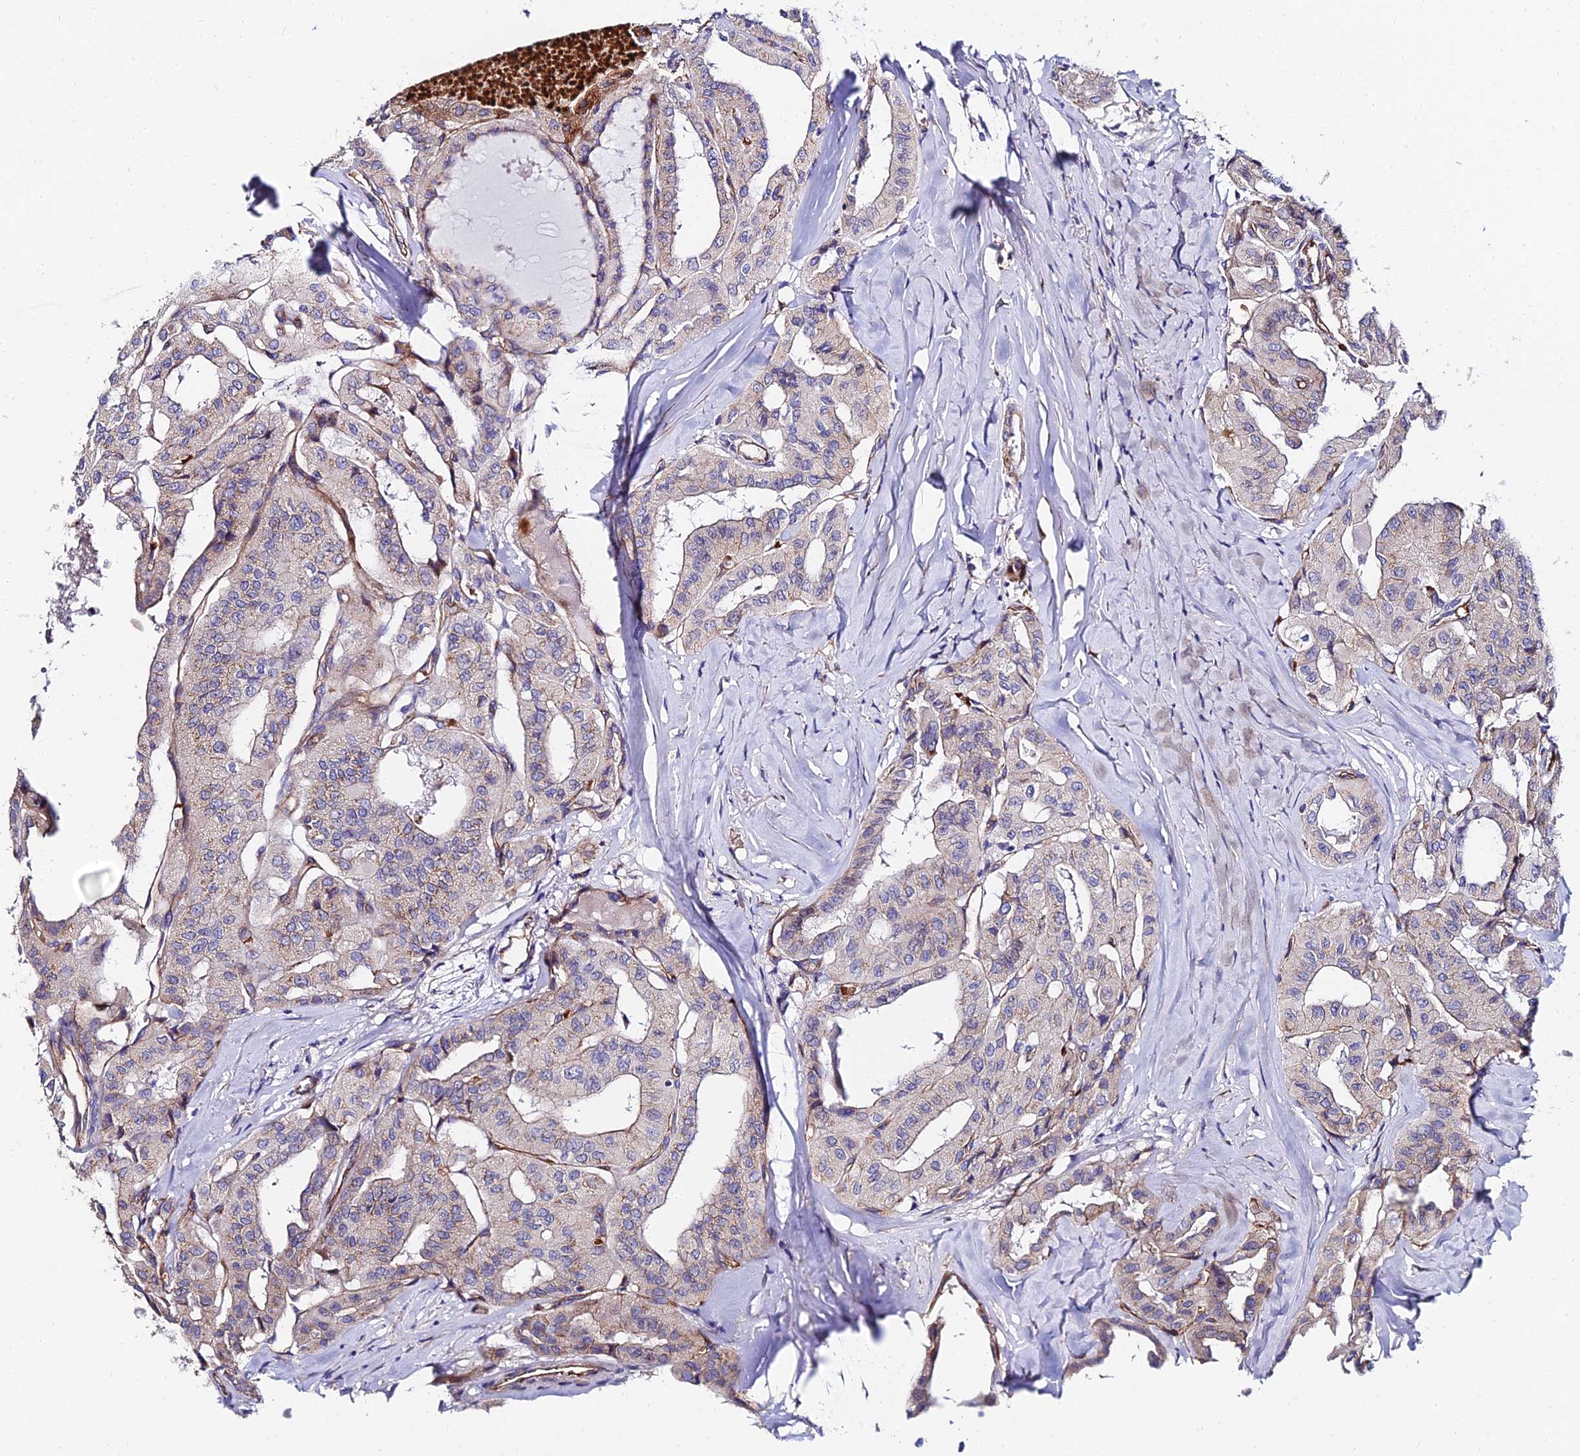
{"staining": {"intensity": "negative", "quantity": "none", "location": "none"}, "tissue": "thyroid cancer", "cell_type": "Tumor cells", "image_type": "cancer", "snomed": [{"axis": "morphology", "description": "Papillary adenocarcinoma, NOS"}, {"axis": "topography", "description": "Thyroid gland"}], "caption": "Tumor cells are negative for brown protein staining in thyroid papillary adenocarcinoma. Nuclei are stained in blue.", "gene": "ADGRF3", "patient": {"sex": "female", "age": 59}}